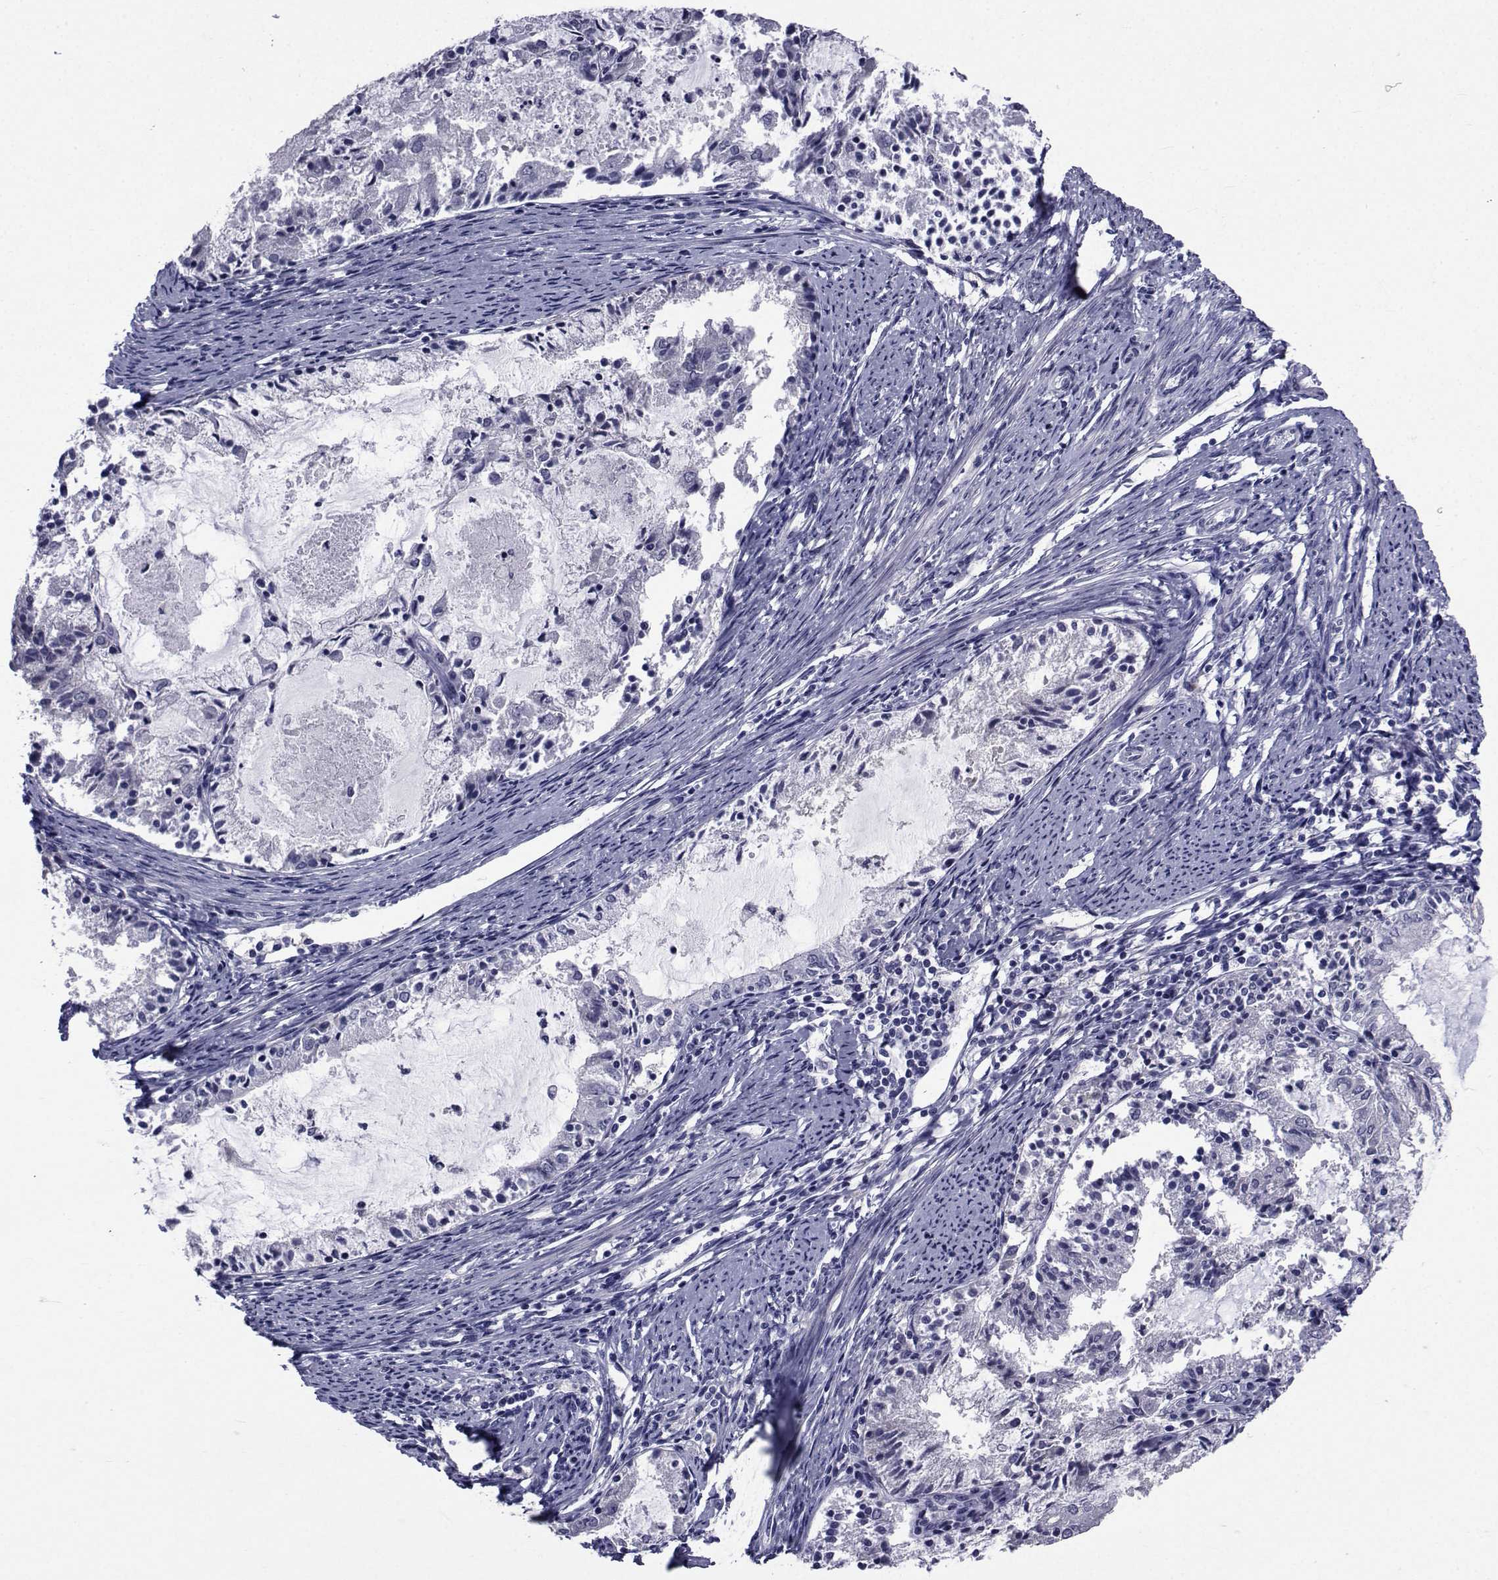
{"staining": {"intensity": "negative", "quantity": "none", "location": "none"}, "tissue": "endometrial cancer", "cell_type": "Tumor cells", "image_type": "cancer", "snomed": [{"axis": "morphology", "description": "Adenocarcinoma, NOS"}, {"axis": "topography", "description": "Endometrium"}], "caption": "The immunohistochemistry image has no significant positivity in tumor cells of adenocarcinoma (endometrial) tissue.", "gene": "SEMA5B", "patient": {"sex": "female", "age": 57}}